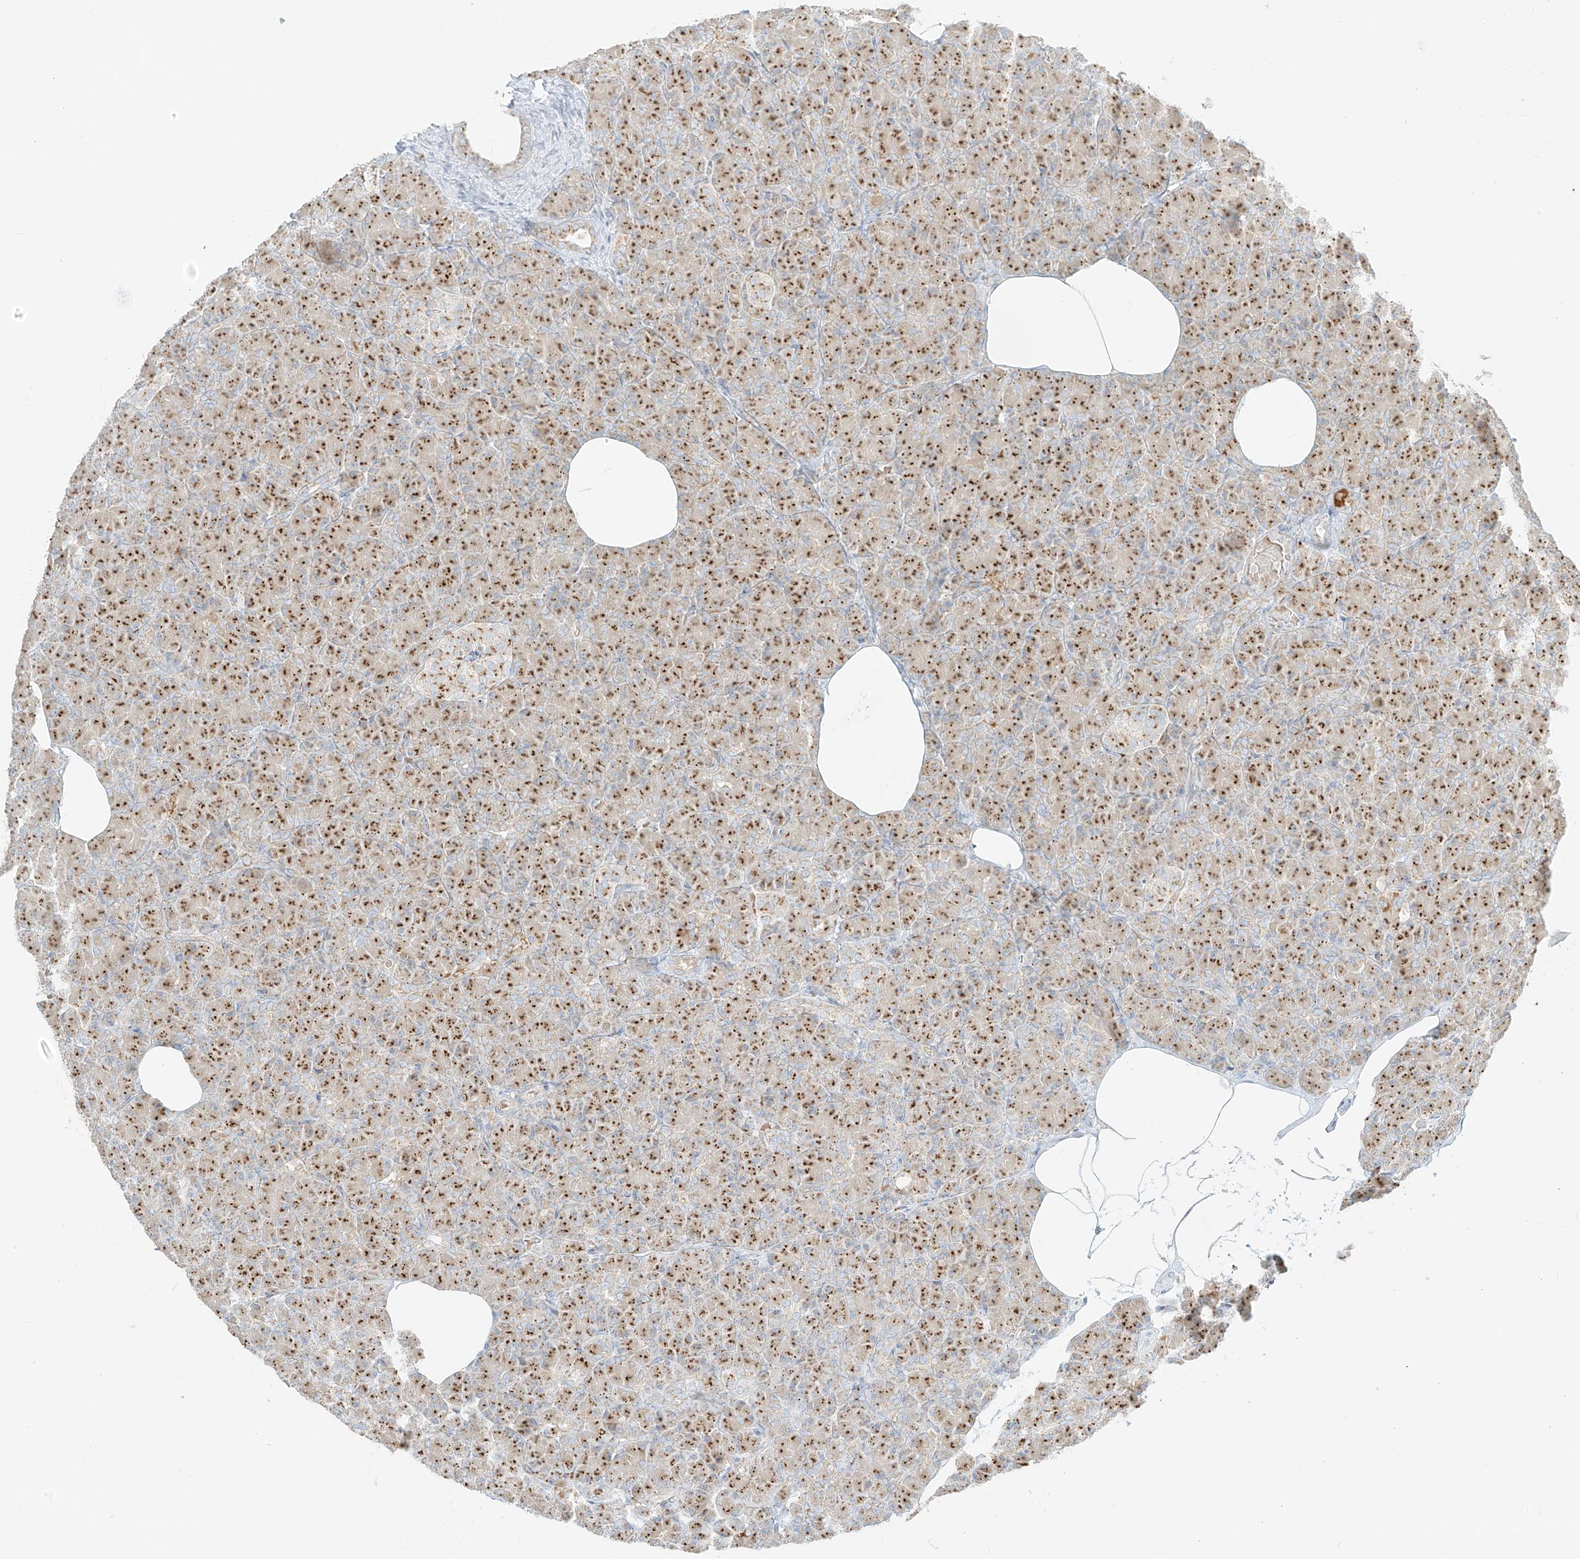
{"staining": {"intensity": "moderate", "quantity": ">75%", "location": "cytoplasmic/membranous"}, "tissue": "pancreas", "cell_type": "Exocrine glandular cells", "image_type": "normal", "snomed": [{"axis": "morphology", "description": "Normal tissue, NOS"}, {"axis": "topography", "description": "Pancreas"}], "caption": "Moderate cytoplasmic/membranous expression is identified in approximately >75% of exocrine glandular cells in benign pancreas.", "gene": "TMEM87B", "patient": {"sex": "female", "age": 43}}